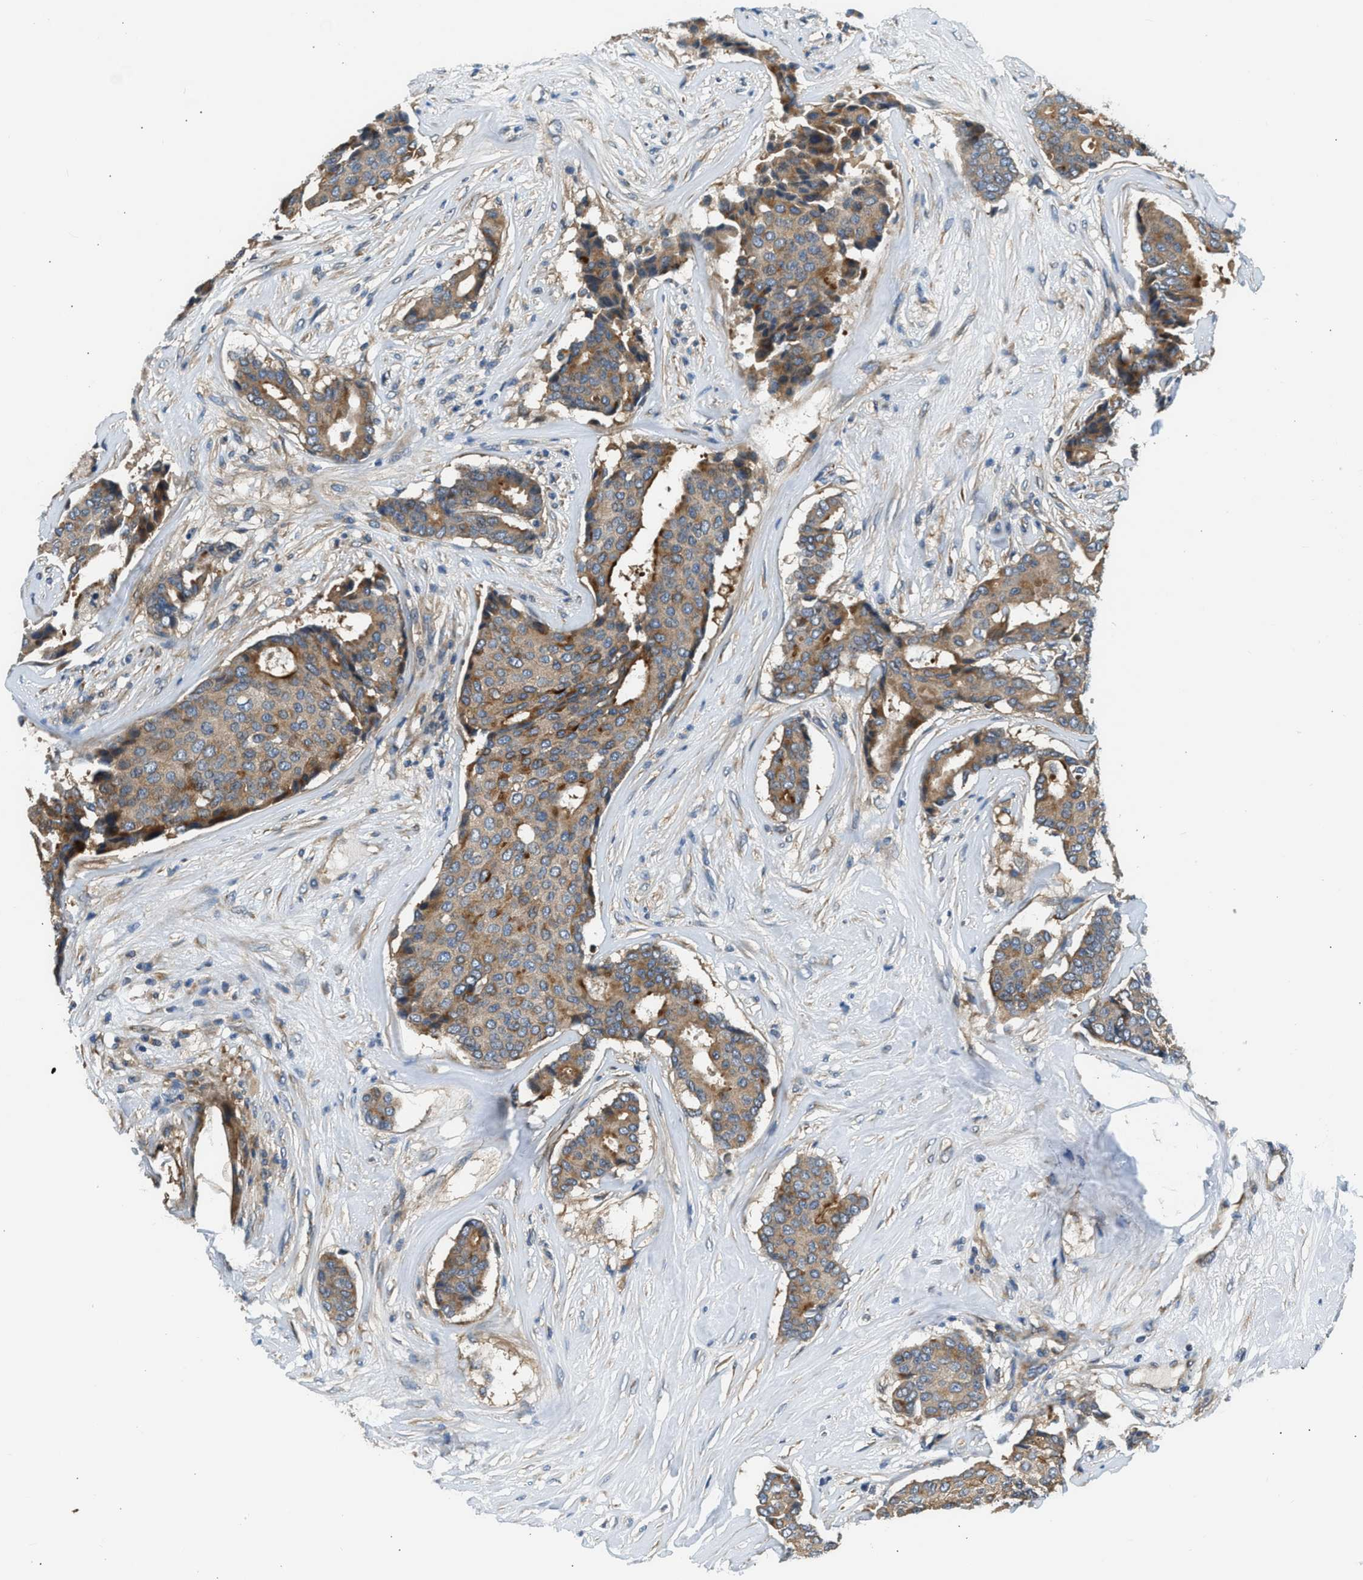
{"staining": {"intensity": "moderate", "quantity": ">75%", "location": "cytoplasmic/membranous"}, "tissue": "breast cancer", "cell_type": "Tumor cells", "image_type": "cancer", "snomed": [{"axis": "morphology", "description": "Duct carcinoma"}, {"axis": "topography", "description": "Breast"}], "caption": "Breast cancer stained for a protein displays moderate cytoplasmic/membranous positivity in tumor cells. The staining was performed using DAB (3,3'-diaminobenzidine) to visualize the protein expression in brown, while the nuclei were stained in blue with hematoxylin (Magnification: 20x).", "gene": "IL3RA", "patient": {"sex": "female", "age": 75}}